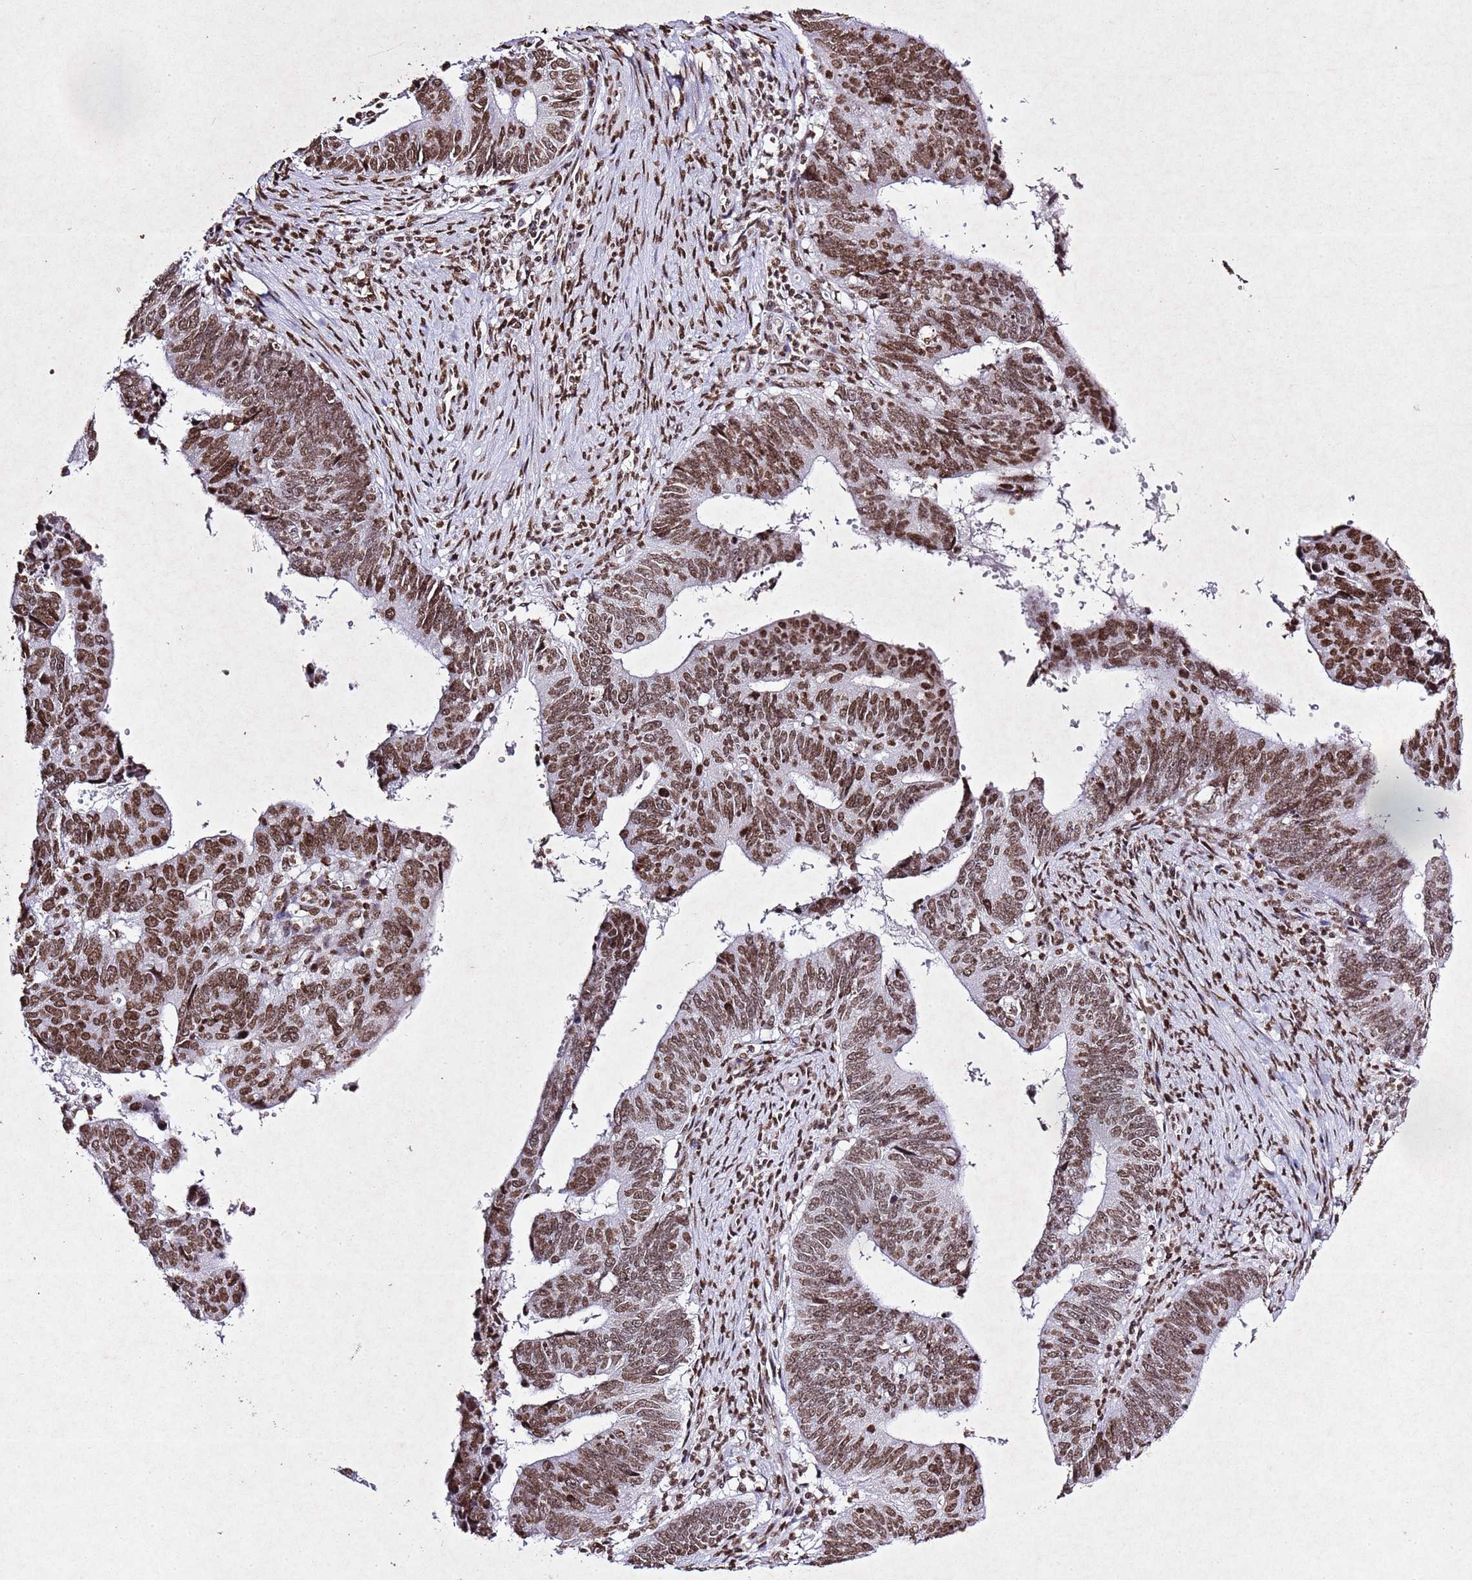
{"staining": {"intensity": "moderate", "quantity": ">75%", "location": "nuclear"}, "tissue": "stomach cancer", "cell_type": "Tumor cells", "image_type": "cancer", "snomed": [{"axis": "morphology", "description": "Adenocarcinoma, NOS"}, {"axis": "topography", "description": "Stomach"}], "caption": "Protein expression by immunohistochemistry shows moderate nuclear staining in about >75% of tumor cells in stomach adenocarcinoma.", "gene": "BMAL1", "patient": {"sex": "male", "age": 59}}